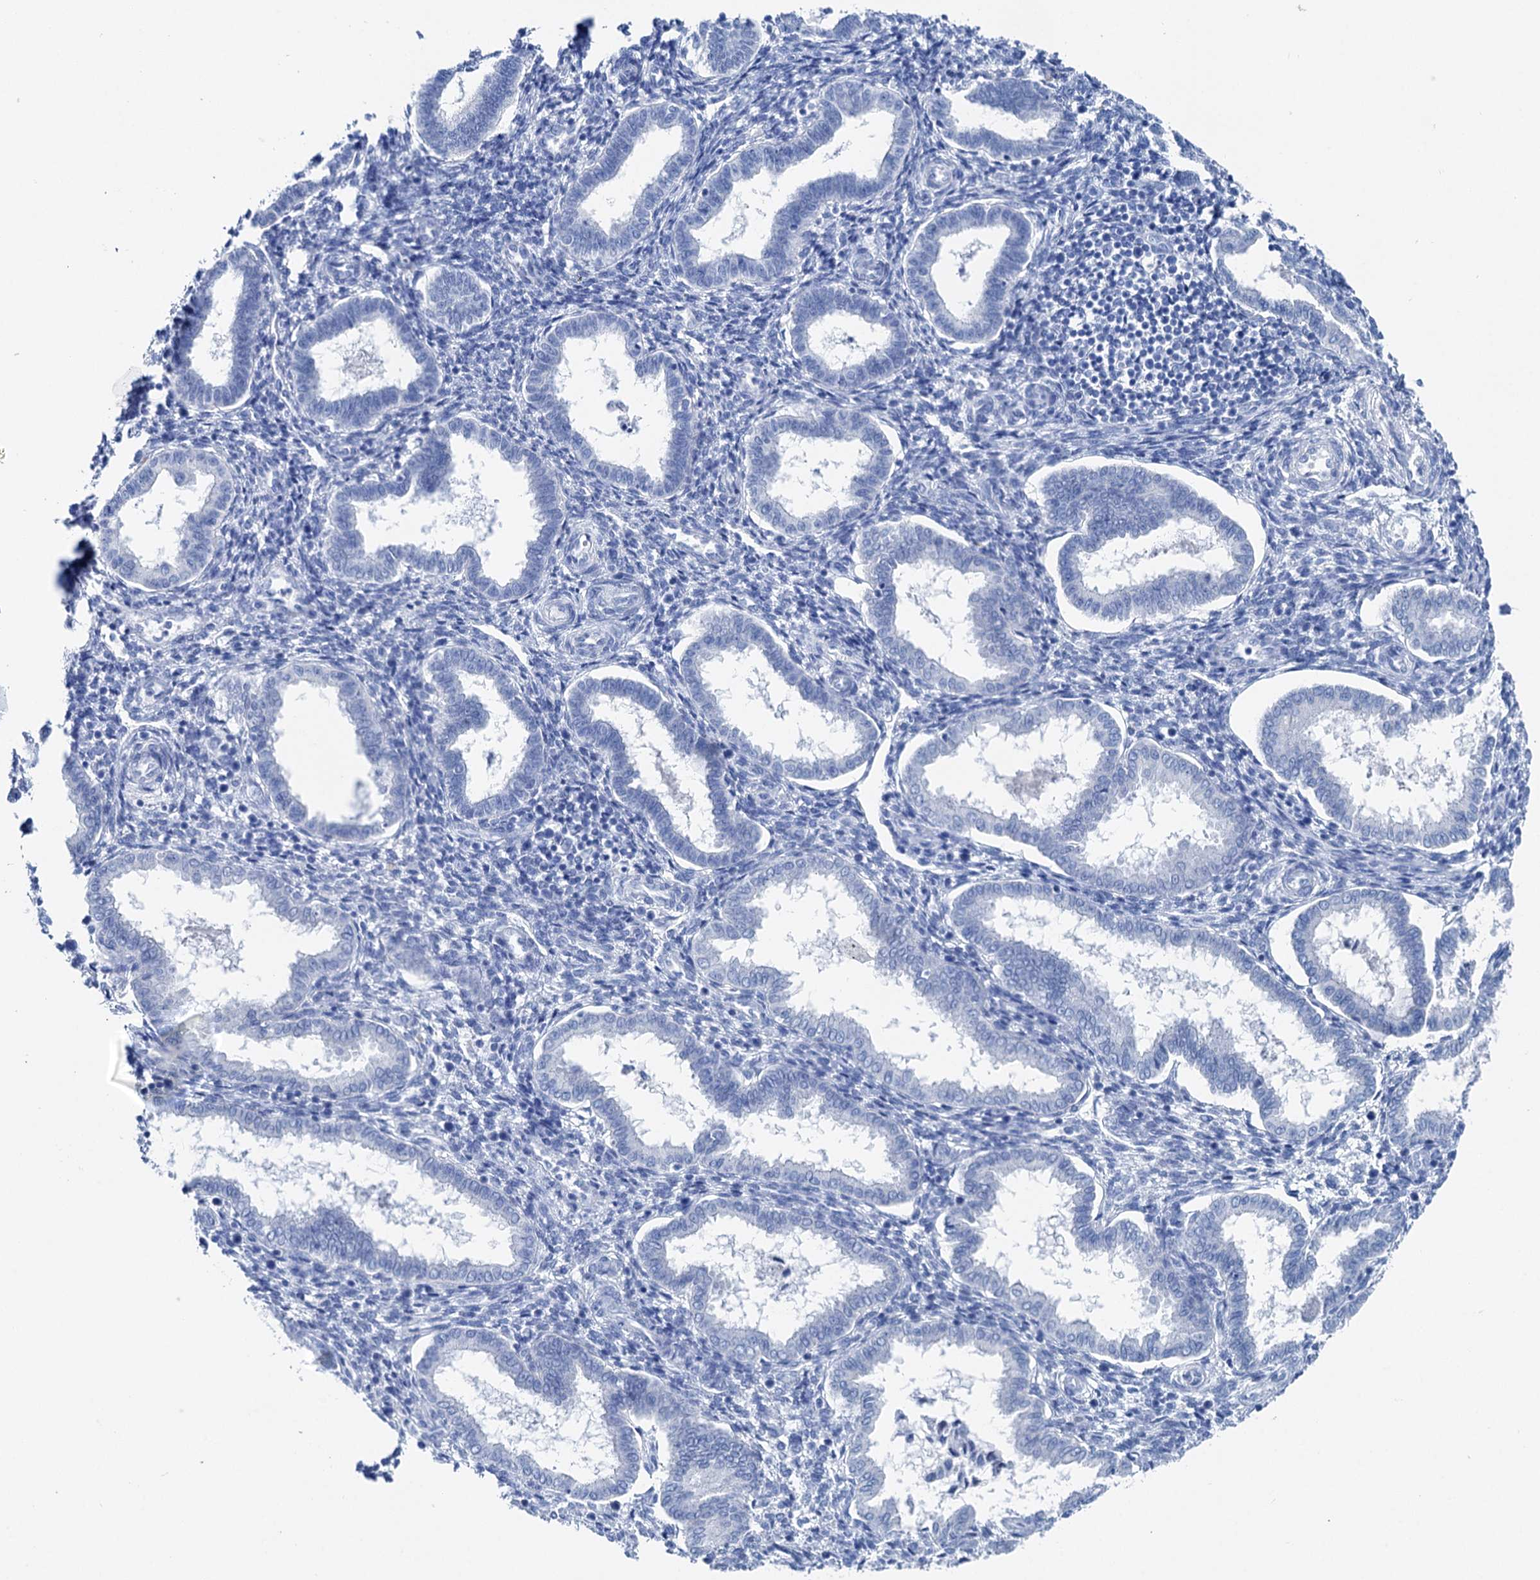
{"staining": {"intensity": "negative", "quantity": "none", "location": "none"}, "tissue": "endometrium", "cell_type": "Cells in endometrial stroma", "image_type": "normal", "snomed": [{"axis": "morphology", "description": "Normal tissue, NOS"}, {"axis": "topography", "description": "Endometrium"}], "caption": "A micrograph of endometrium stained for a protein exhibits no brown staining in cells in endometrial stroma.", "gene": "BRINP1", "patient": {"sex": "female", "age": 24}}